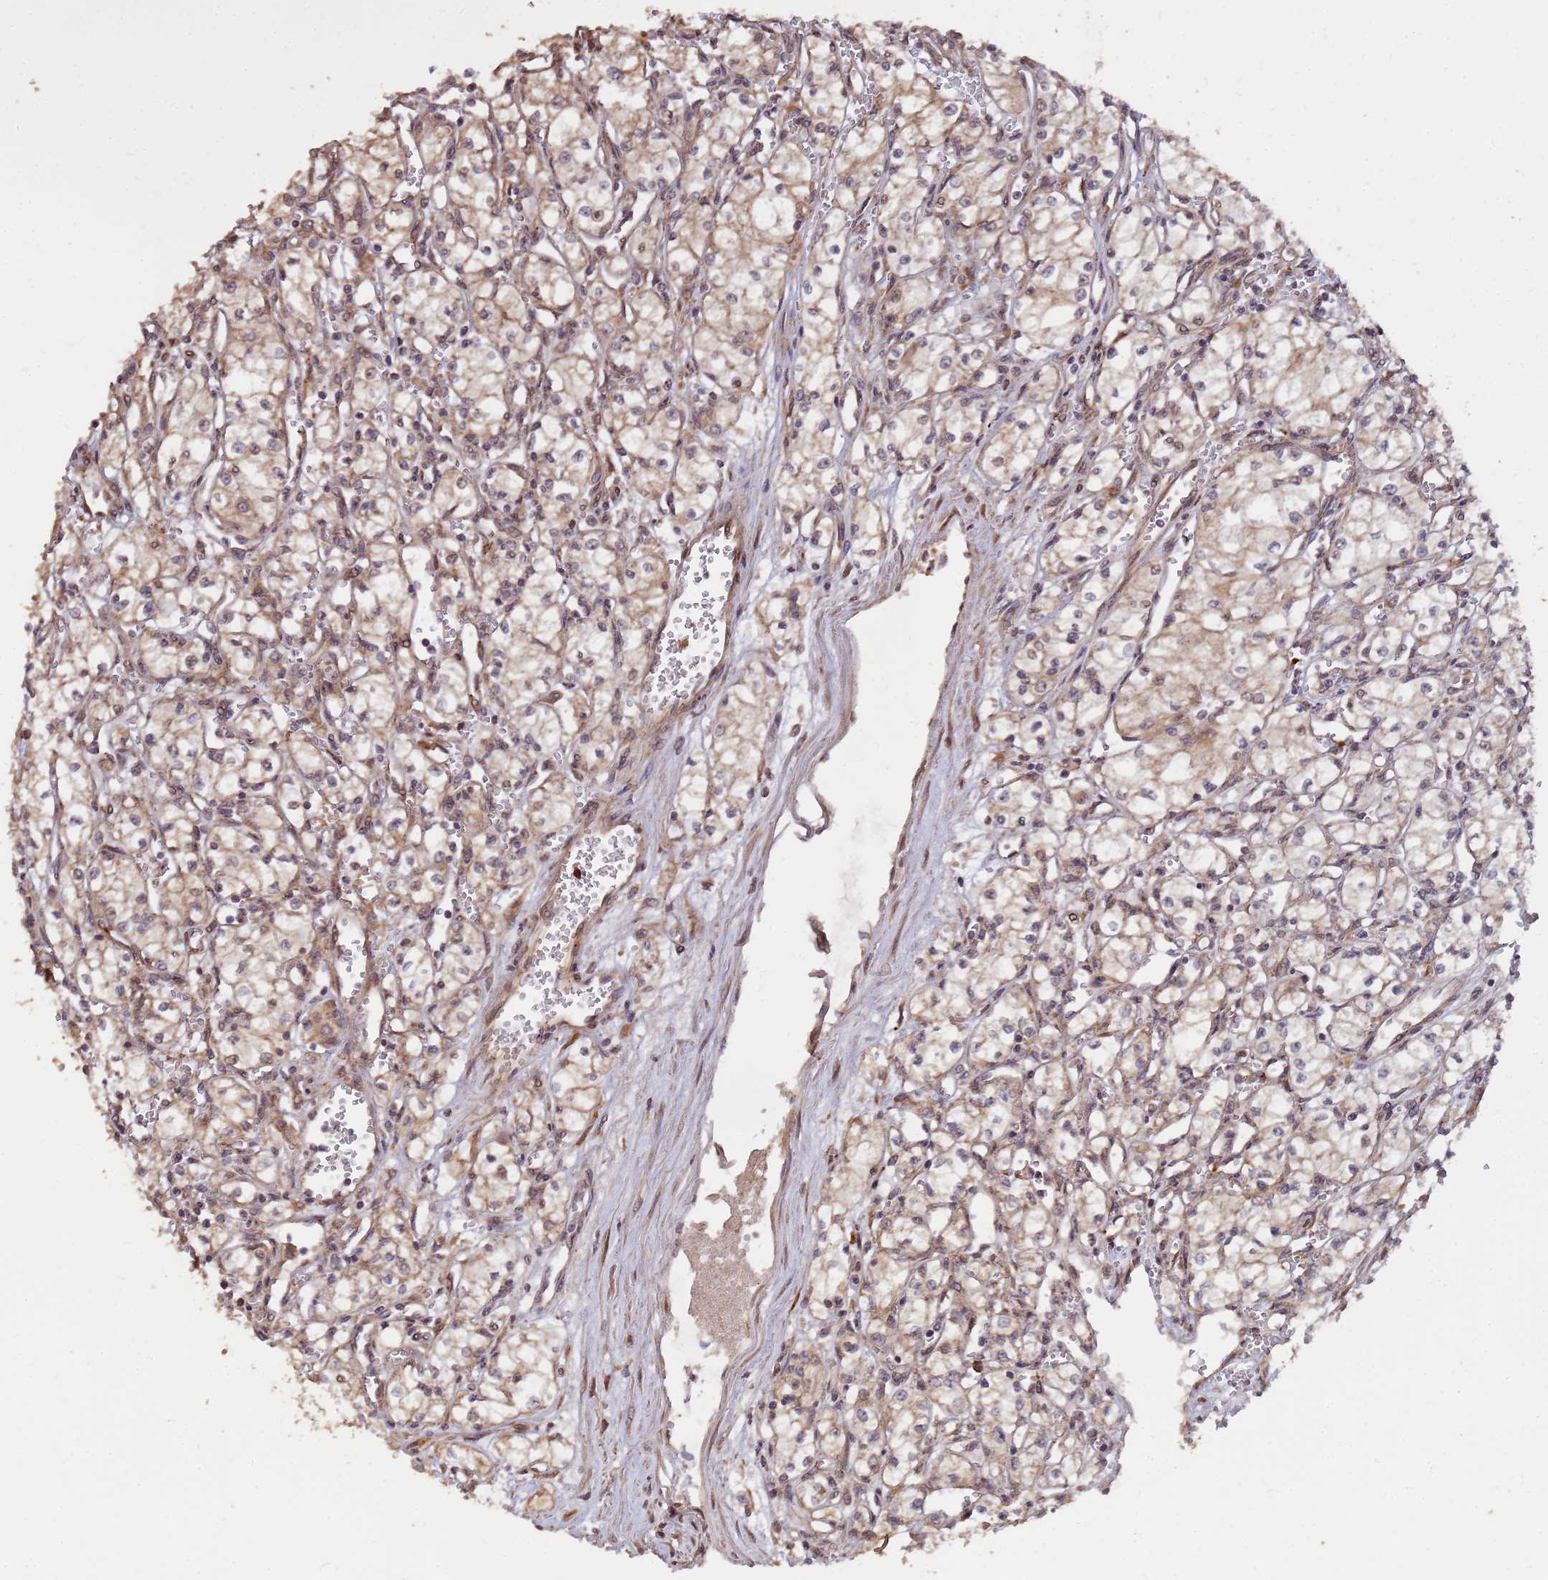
{"staining": {"intensity": "weak", "quantity": "25%-75%", "location": "cytoplasmic/membranous"}, "tissue": "renal cancer", "cell_type": "Tumor cells", "image_type": "cancer", "snomed": [{"axis": "morphology", "description": "Adenocarcinoma, NOS"}, {"axis": "topography", "description": "Kidney"}], "caption": "Human renal cancer (adenocarcinoma) stained with a protein marker demonstrates weak staining in tumor cells.", "gene": "ZNF619", "patient": {"sex": "male", "age": 59}}